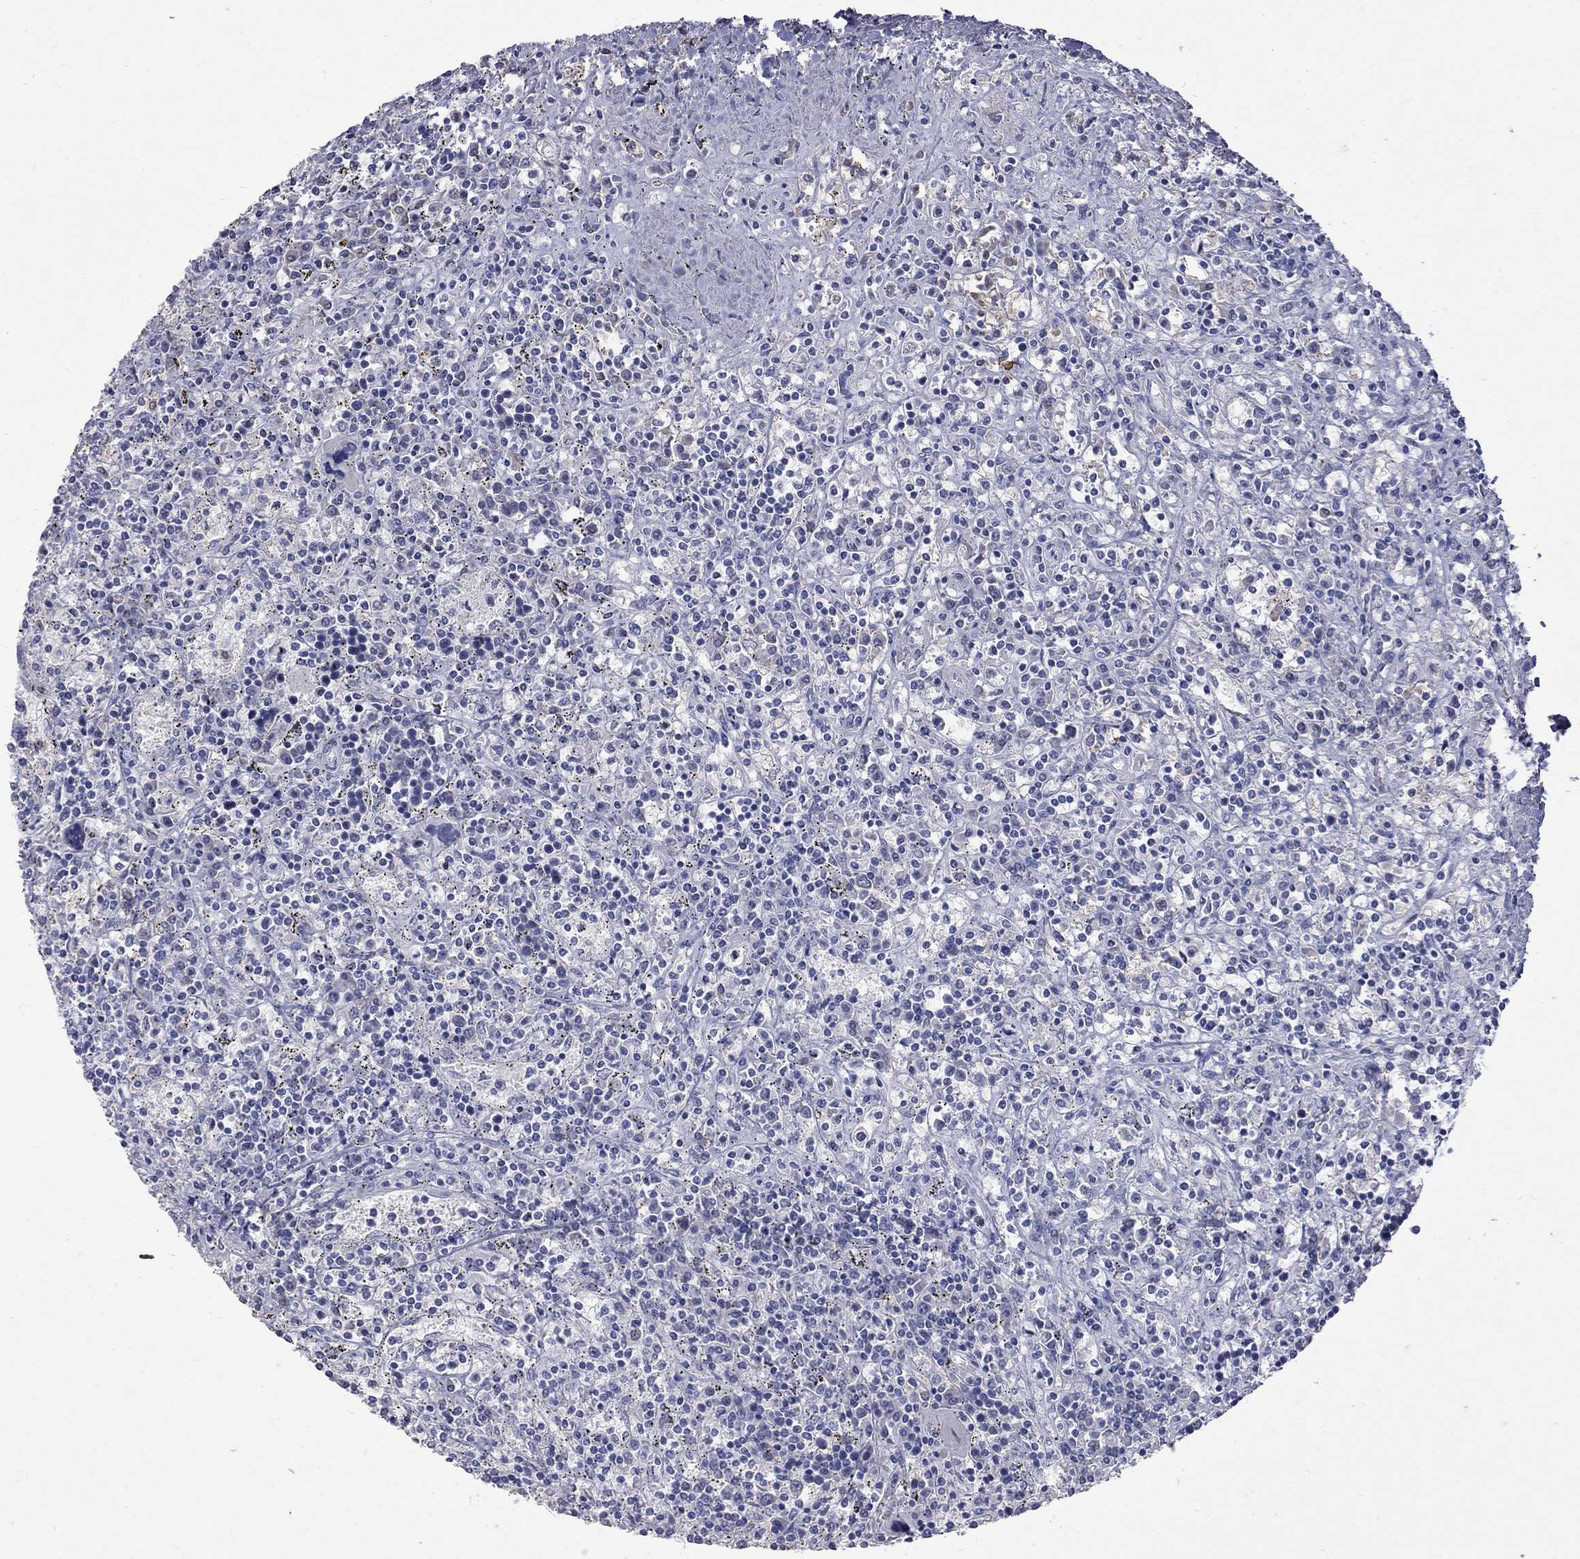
{"staining": {"intensity": "negative", "quantity": "none", "location": "none"}, "tissue": "lymphoma", "cell_type": "Tumor cells", "image_type": "cancer", "snomed": [{"axis": "morphology", "description": "Malignant lymphoma, non-Hodgkin's type, Low grade"}, {"axis": "topography", "description": "Spleen"}], "caption": "IHC of lymphoma displays no expression in tumor cells.", "gene": "CKAP2", "patient": {"sex": "male", "age": 62}}